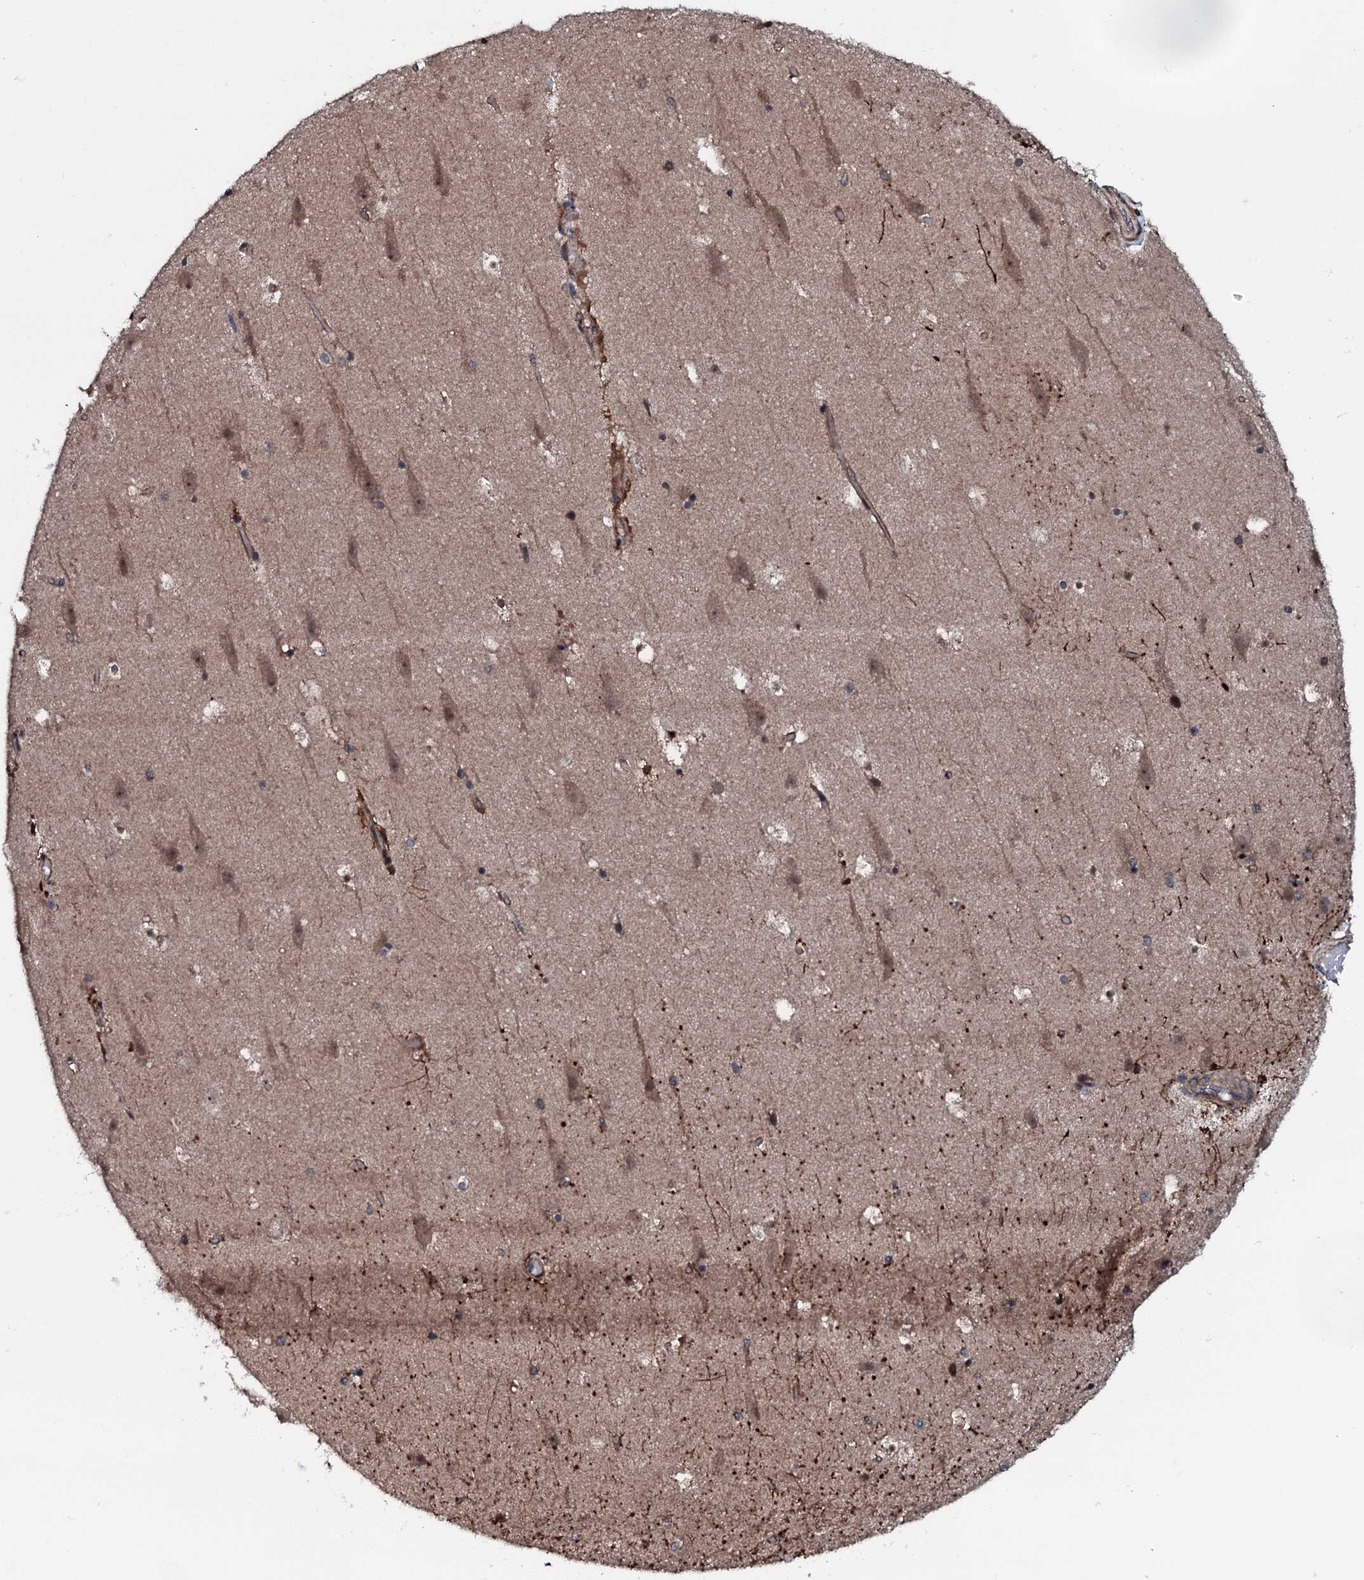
{"staining": {"intensity": "weak", "quantity": "<25%", "location": "cytoplasmic/membranous"}, "tissue": "hippocampus", "cell_type": "Glial cells", "image_type": "normal", "snomed": [{"axis": "morphology", "description": "Normal tissue, NOS"}, {"axis": "topography", "description": "Hippocampus"}], "caption": "High magnification brightfield microscopy of normal hippocampus stained with DAB (3,3'-diaminobenzidine) (brown) and counterstained with hematoxylin (blue): glial cells show no significant staining.", "gene": "OGFOD2", "patient": {"sex": "female", "age": 52}}